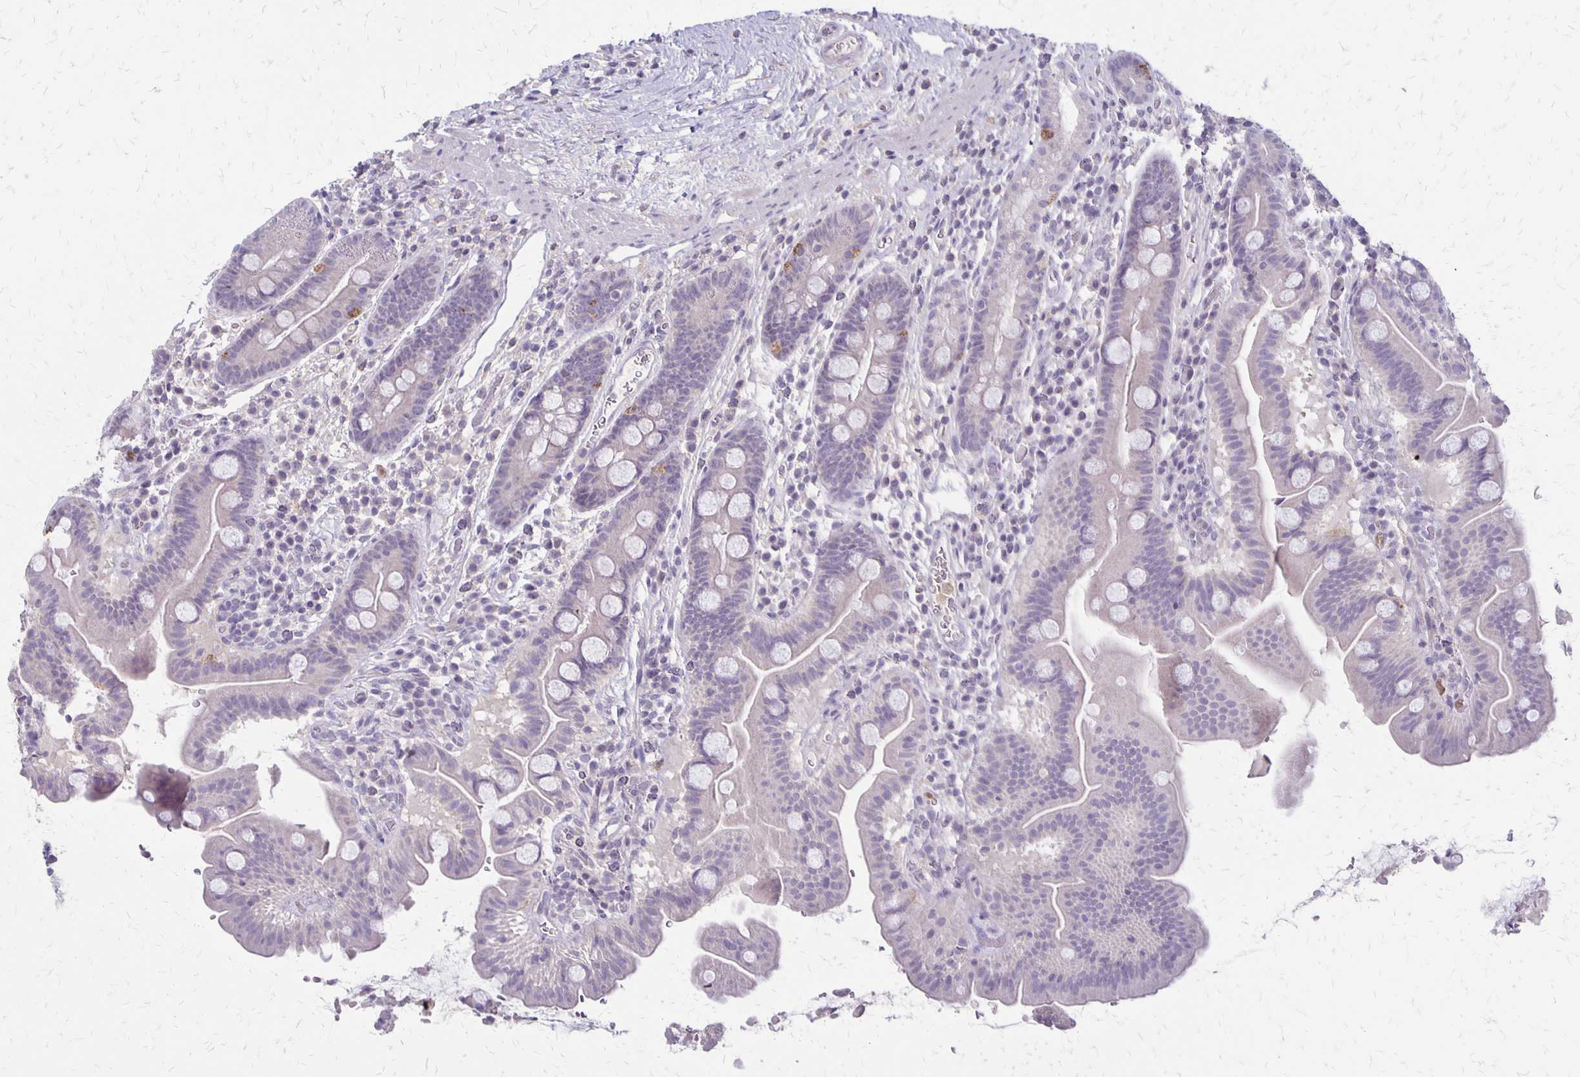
{"staining": {"intensity": "negative", "quantity": "none", "location": "none"}, "tissue": "small intestine", "cell_type": "Glandular cells", "image_type": "normal", "snomed": [{"axis": "morphology", "description": "Normal tissue, NOS"}, {"axis": "topography", "description": "Small intestine"}], "caption": "DAB immunohistochemical staining of normal human small intestine displays no significant expression in glandular cells.", "gene": "SEPTIN5", "patient": {"sex": "male", "age": 26}}